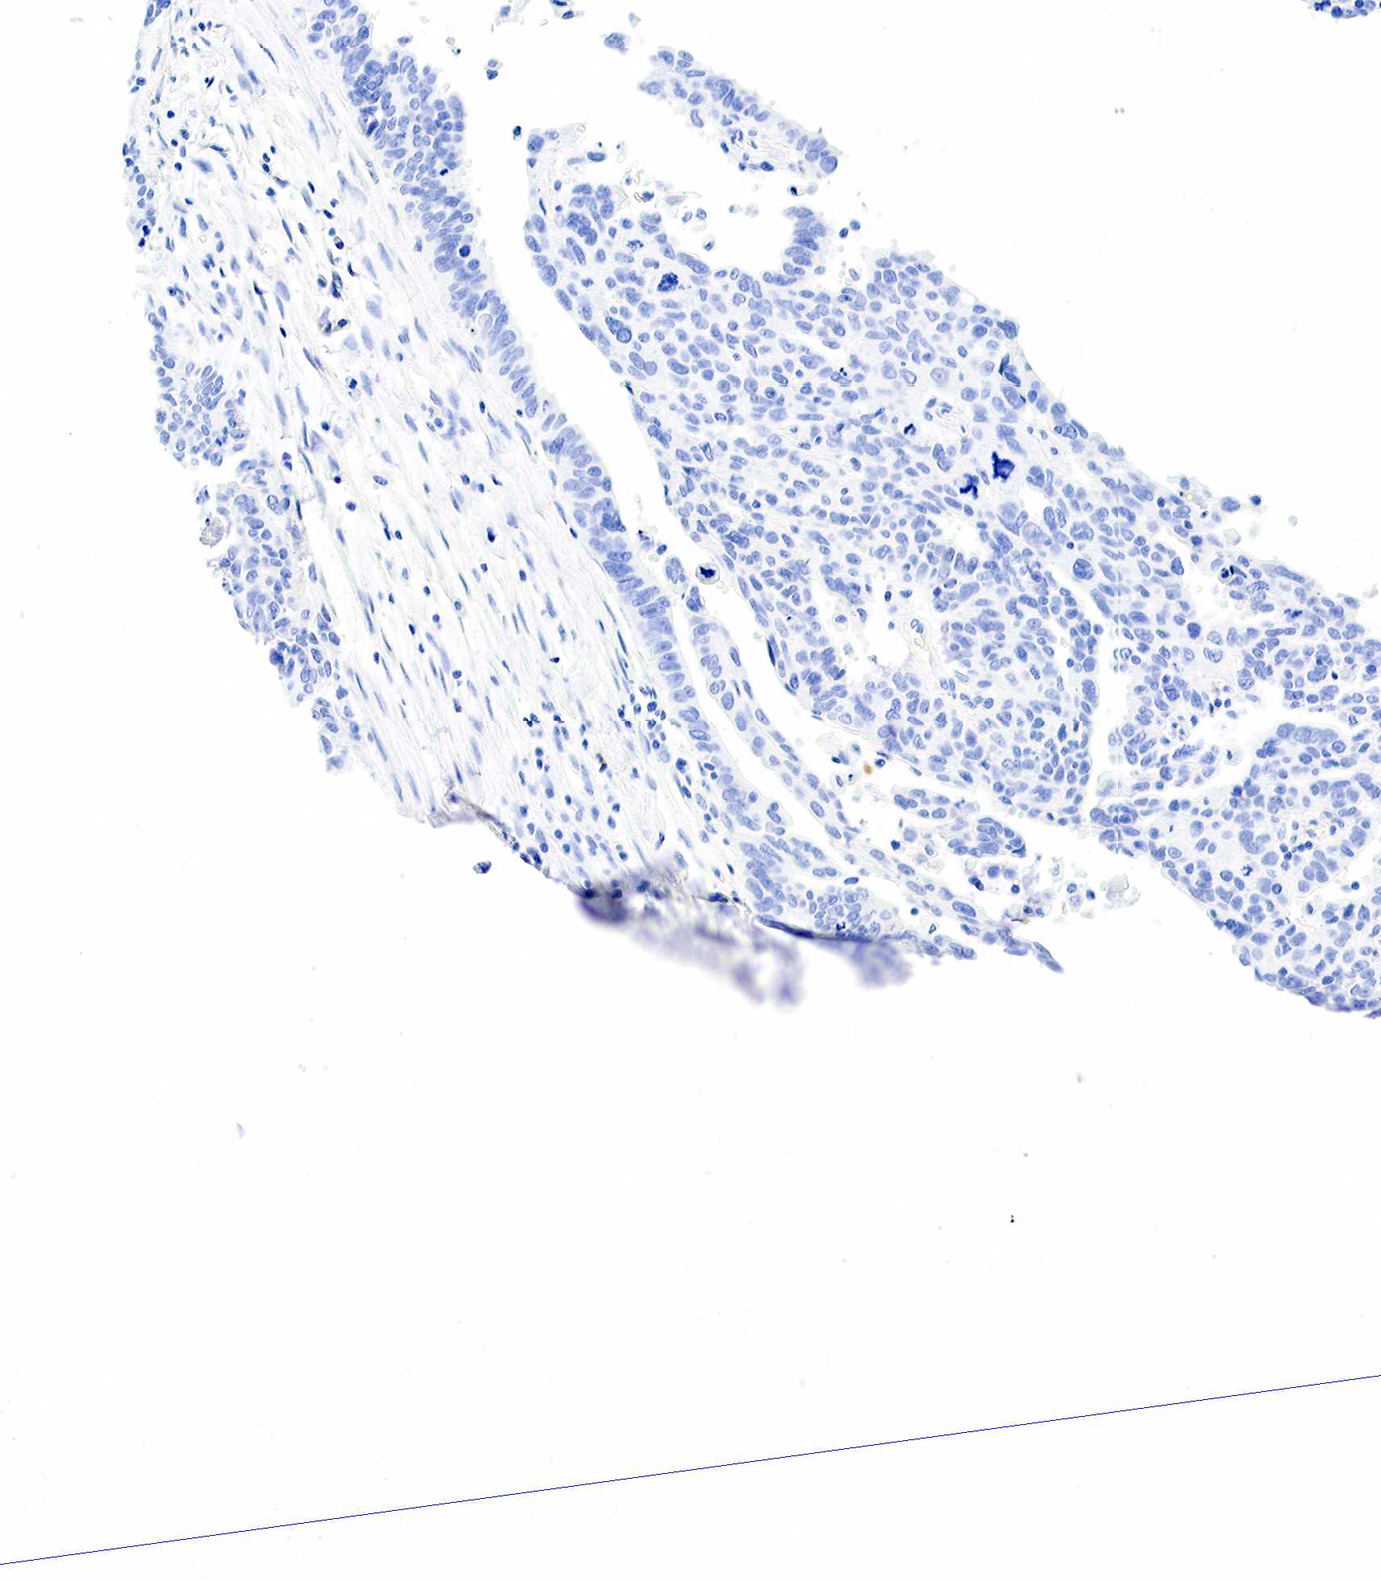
{"staining": {"intensity": "negative", "quantity": "none", "location": "none"}, "tissue": "ovarian cancer", "cell_type": "Tumor cells", "image_type": "cancer", "snomed": [{"axis": "morphology", "description": "Carcinoma, endometroid"}, {"axis": "morphology", "description": "Cystadenocarcinoma, serous, NOS"}, {"axis": "topography", "description": "Ovary"}], "caption": "This image is of ovarian cancer stained with immunohistochemistry to label a protein in brown with the nuclei are counter-stained blue. There is no positivity in tumor cells.", "gene": "FUT4", "patient": {"sex": "female", "age": 45}}